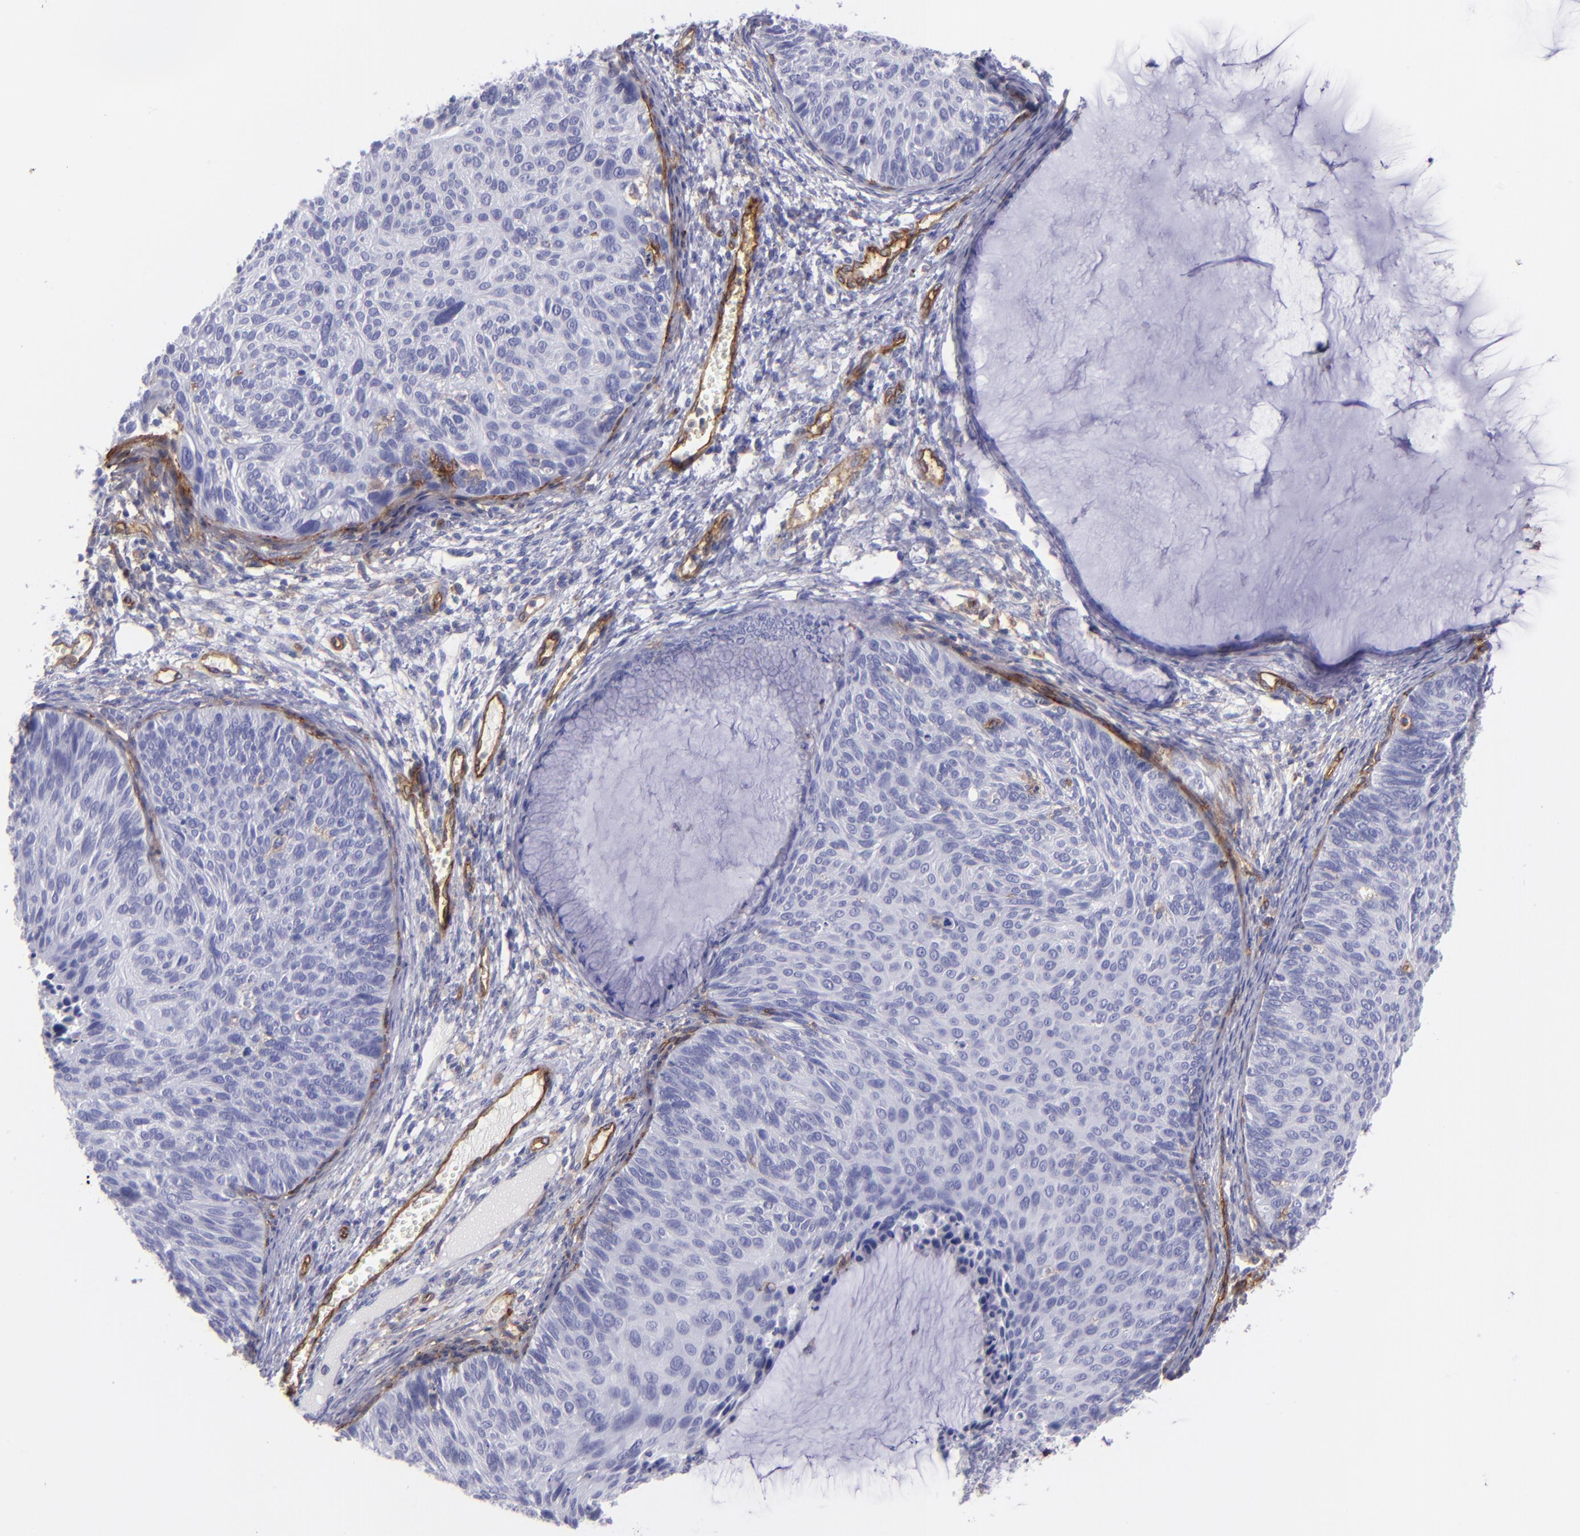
{"staining": {"intensity": "negative", "quantity": "none", "location": "none"}, "tissue": "cervical cancer", "cell_type": "Tumor cells", "image_type": "cancer", "snomed": [{"axis": "morphology", "description": "Squamous cell carcinoma, NOS"}, {"axis": "topography", "description": "Cervix"}], "caption": "Human squamous cell carcinoma (cervical) stained for a protein using immunohistochemistry demonstrates no positivity in tumor cells.", "gene": "ENTPD1", "patient": {"sex": "female", "age": 36}}